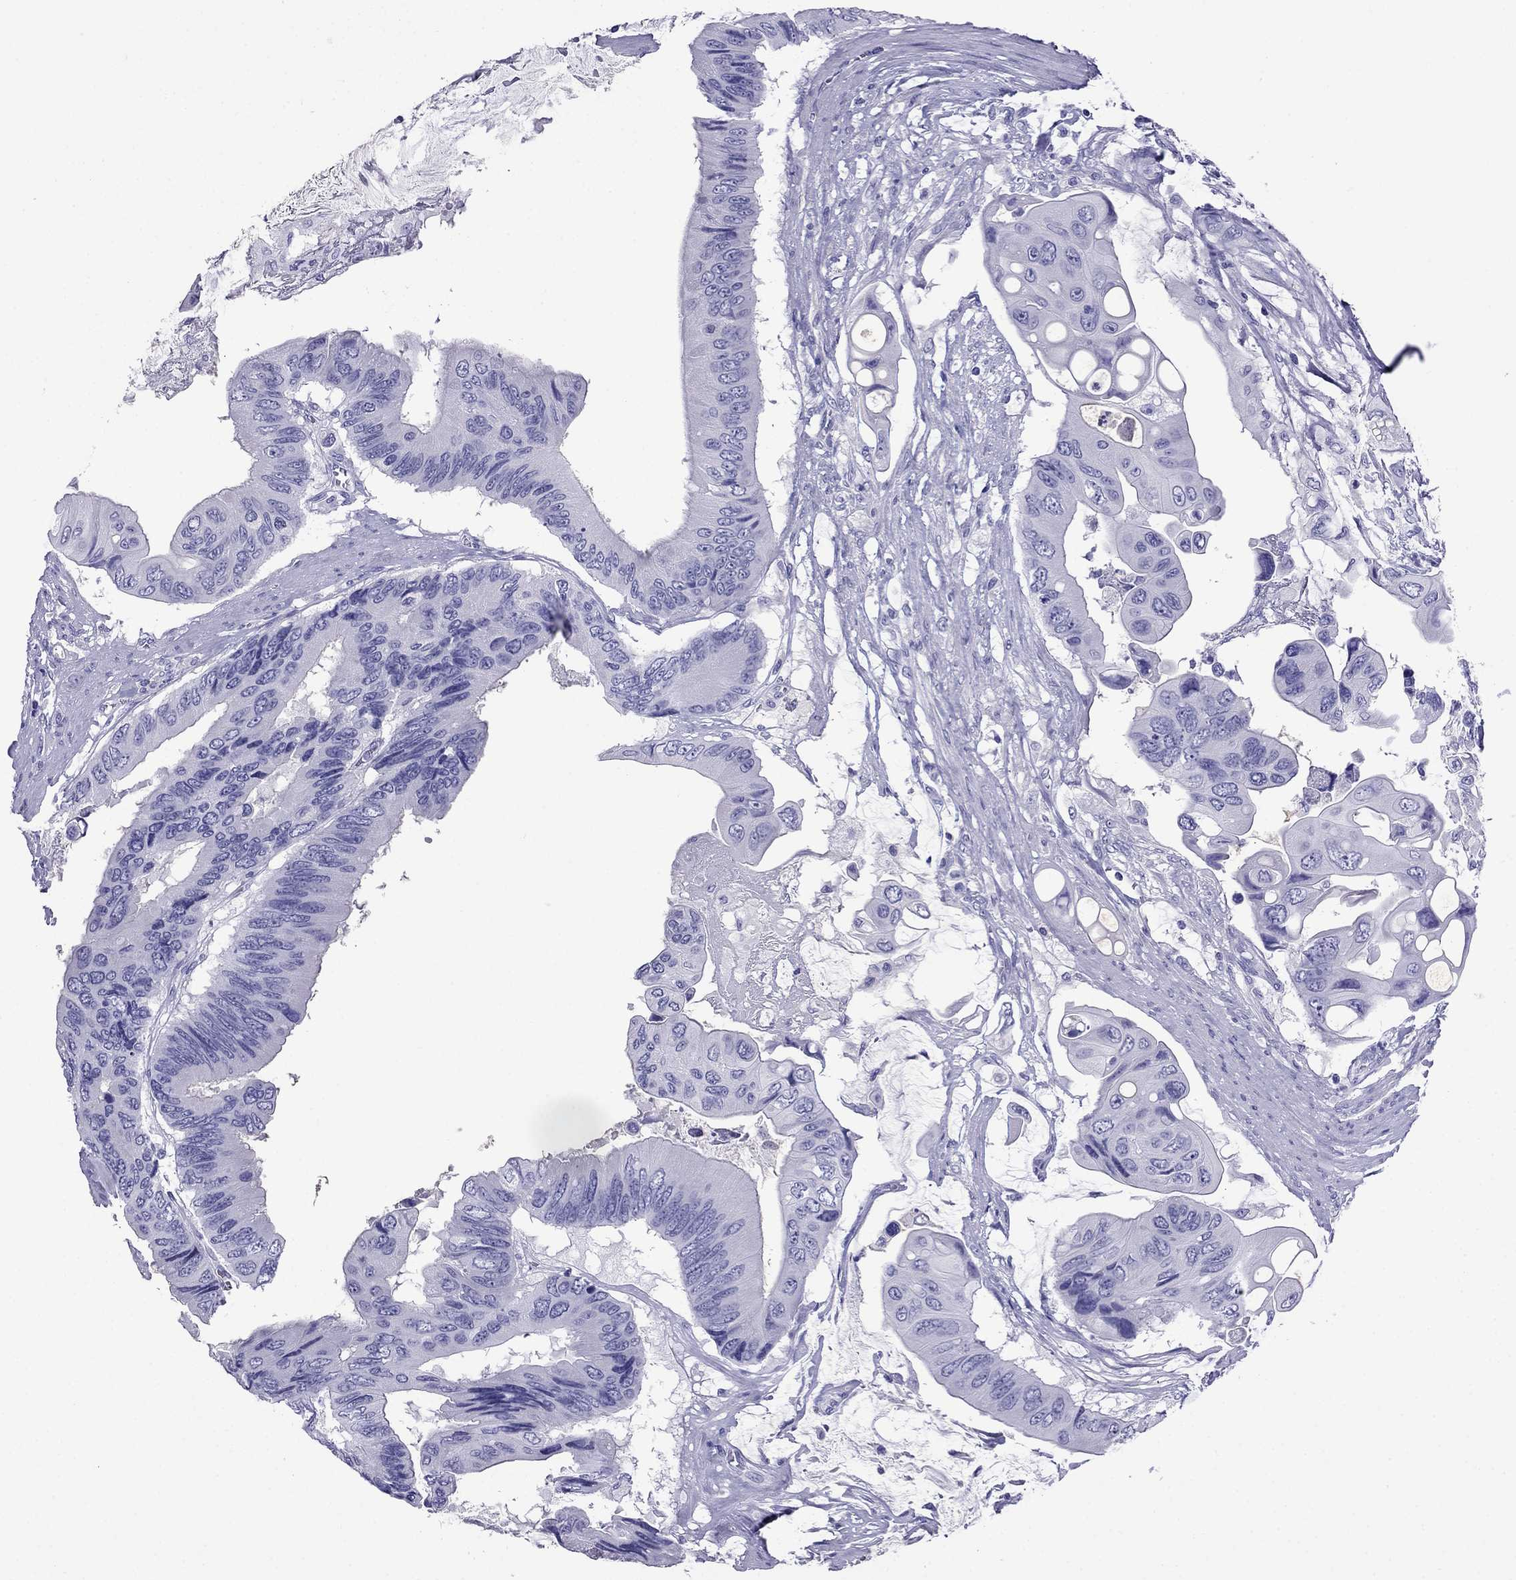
{"staining": {"intensity": "negative", "quantity": "none", "location": "none"}, "tissue": "colorectal cancer", "cell_type": "Tumor cells", "image_type": "cancer", "snomed": [{"axis": "morphology", "description": "Adenocarcinoma, NOS"}, {"axis": "topography", "description": "Rectum"}], "caption": "Colorectal cancer stained for a protein using immunohistochemistry displays no expression tumor cells.", "gene": "ARR3", "patient": {"sex": "male", "age": 63}}